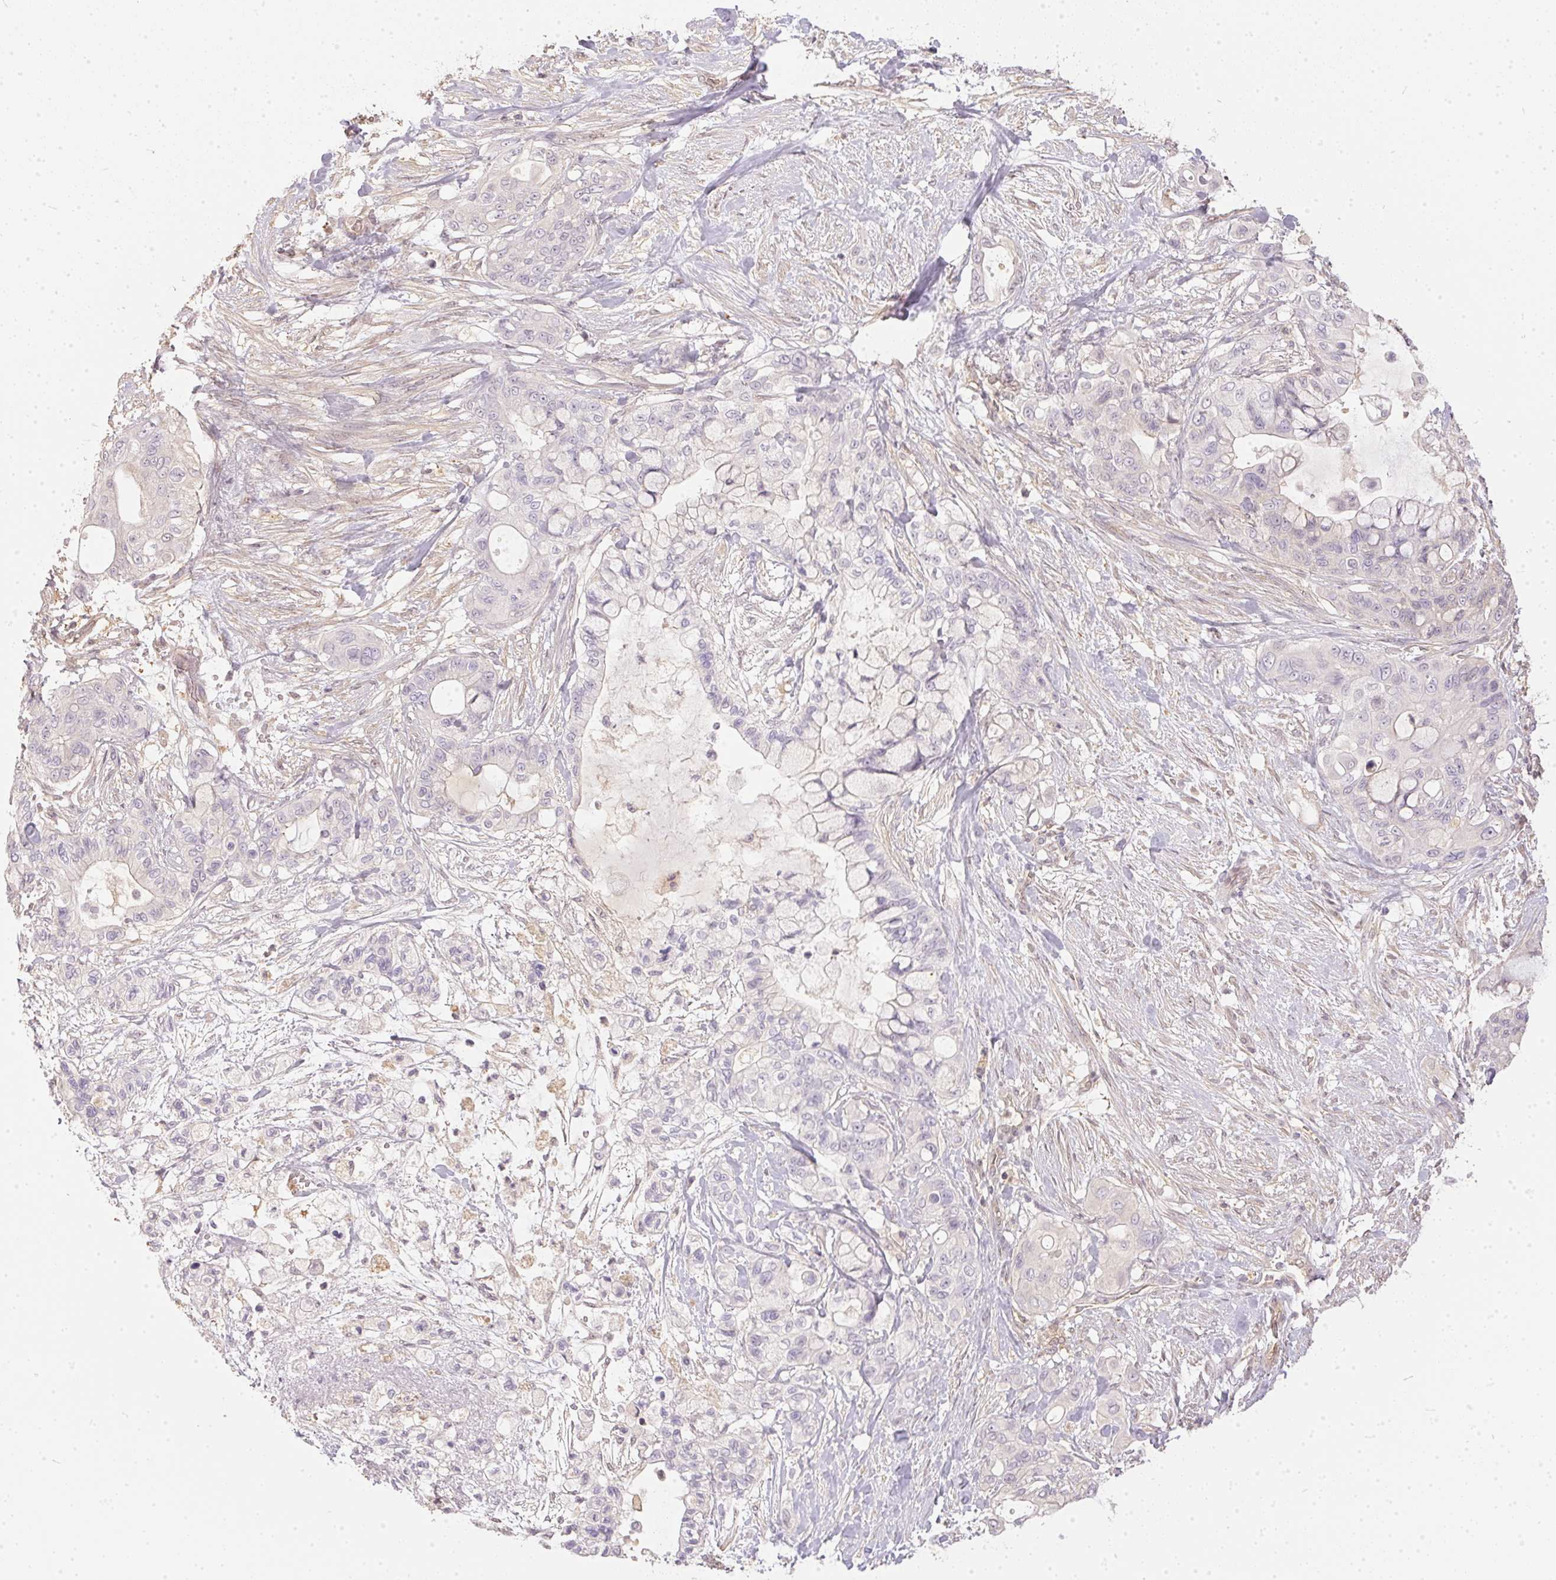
{"staining": {"intensity": "negative", "quantity": "none", "location": "none"}, "tissue": "pancreatic cancer", "cell_type": "Tumor cells", "image_type": "cancer", "snomed": [{"axis": "morphology", "description": "Adenocarcinoma, NOS"}, {"axis": "topography", "description": "Pancreas"}], "caption": "An immunohistochemistry micrograph of pancreatic cancer (adenocarcinoma) is shown. There is no staining in tumor cells of pancreatic cancer (adenocarcinoma).", "gene": "BLMH", "patient": {"sex": "male", "age": 71}}